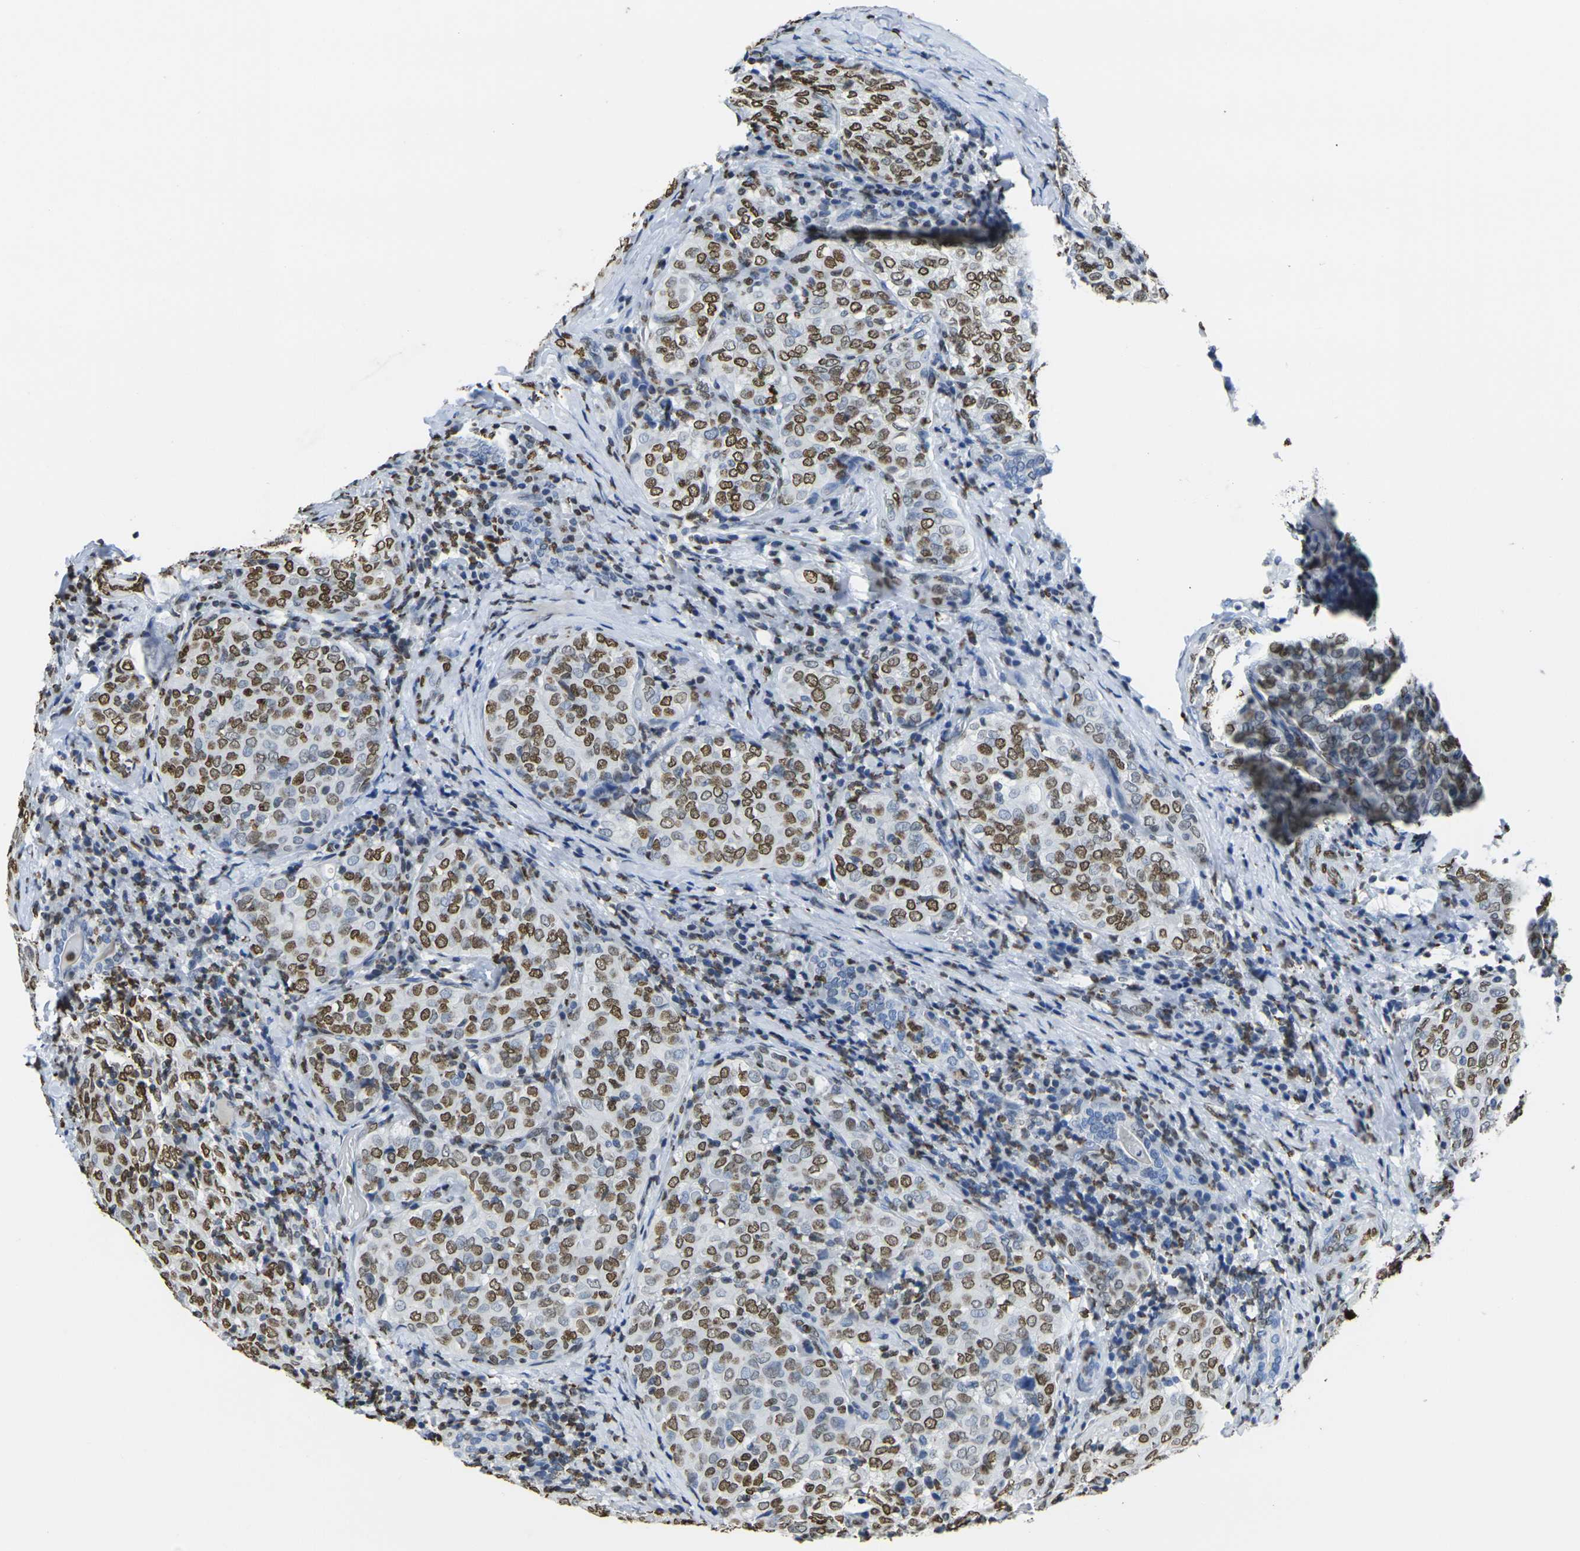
{"staining": {"intensity": "strong", "quantity": ">75%", "location": "nuclear"}, "tissue": "thyroid cancer", "cell_type": "Tumor cells", "image_type": "cancer", "snomed": [{"axis": "morphology", "description": "Normal tissue, NOS"}, {"axis": "morphology", "description": "Papillary adenocarcinoma, NOS"}, {"axis": "topography", "description": "Thyroid gland"}], "caption": "Immunohistochemical staining of human thyroid papillary adenocarcinoma displays high levels of strong nuclear protein positivity in about >75% of tumor cells. (DAB = brown stain, brightfield microscopy at high magnification).", "gene": "DRAXIN", "patient": {"sex": "female", "age": 30}}